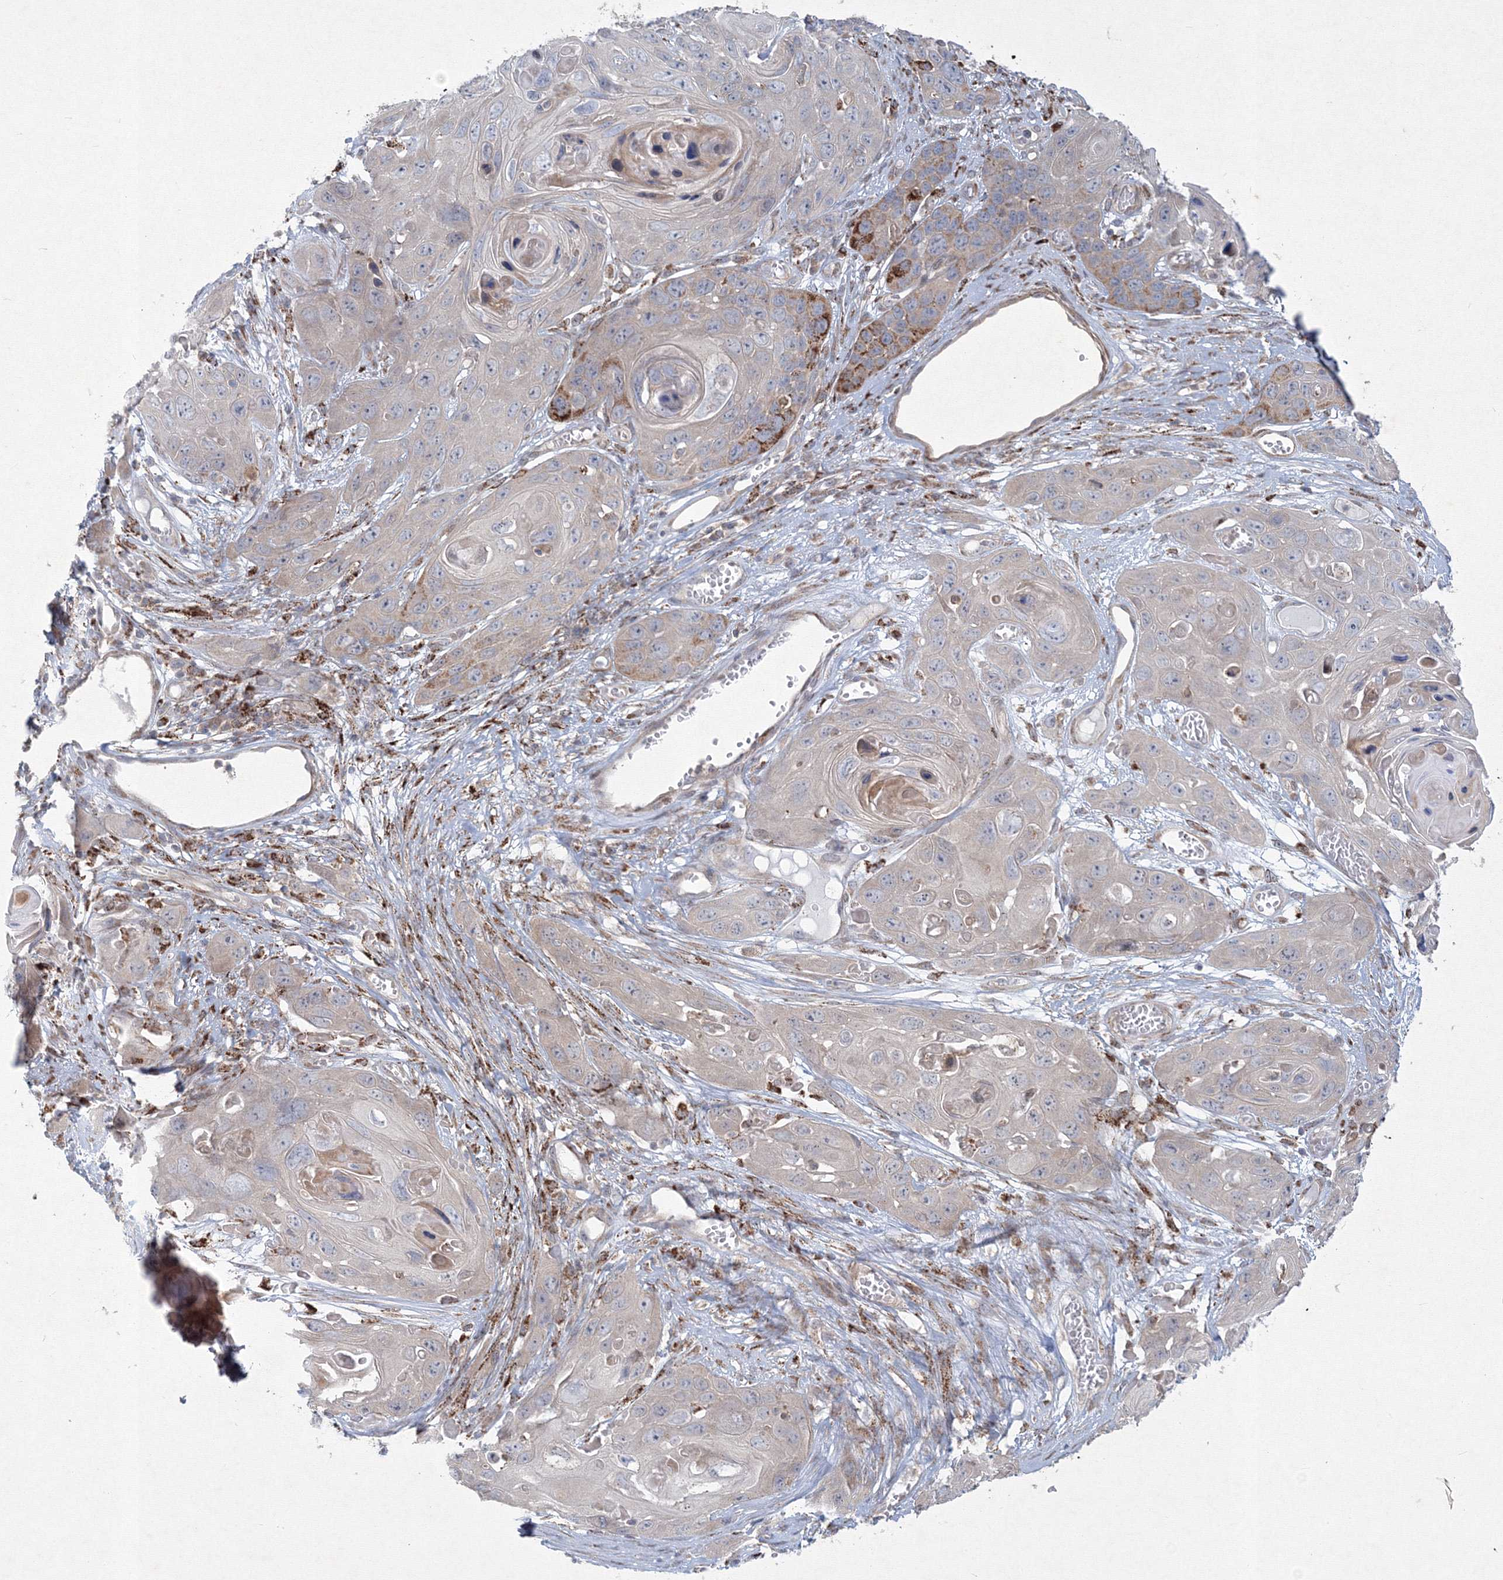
{"staining": {"intensity": "strong", "quantity": "<25%", "location": "cytoplasmic/membranous"}, "tissue": "skin cancer", "cell_type": "Tumor cells", "image_type": "cancer", "snomed": [{"axis": "morphology", "description": "Squamous cell carcinoma, NOS"}, {"axis": "topography", "description": "Skin"}], "caption": "Protein staining of skin squamous cell carcinoma tissue displays strong cytoplasmic/membranous expression in about <25% of tumor cells. The staining was performed using DAB (3,3'-diaminobenzidine), with brown indicating positive protein expression. Nuclei are stained blue with hematoxylin.", "gene": "WDR49", "patient": {"sex": "male", "age": 55}}